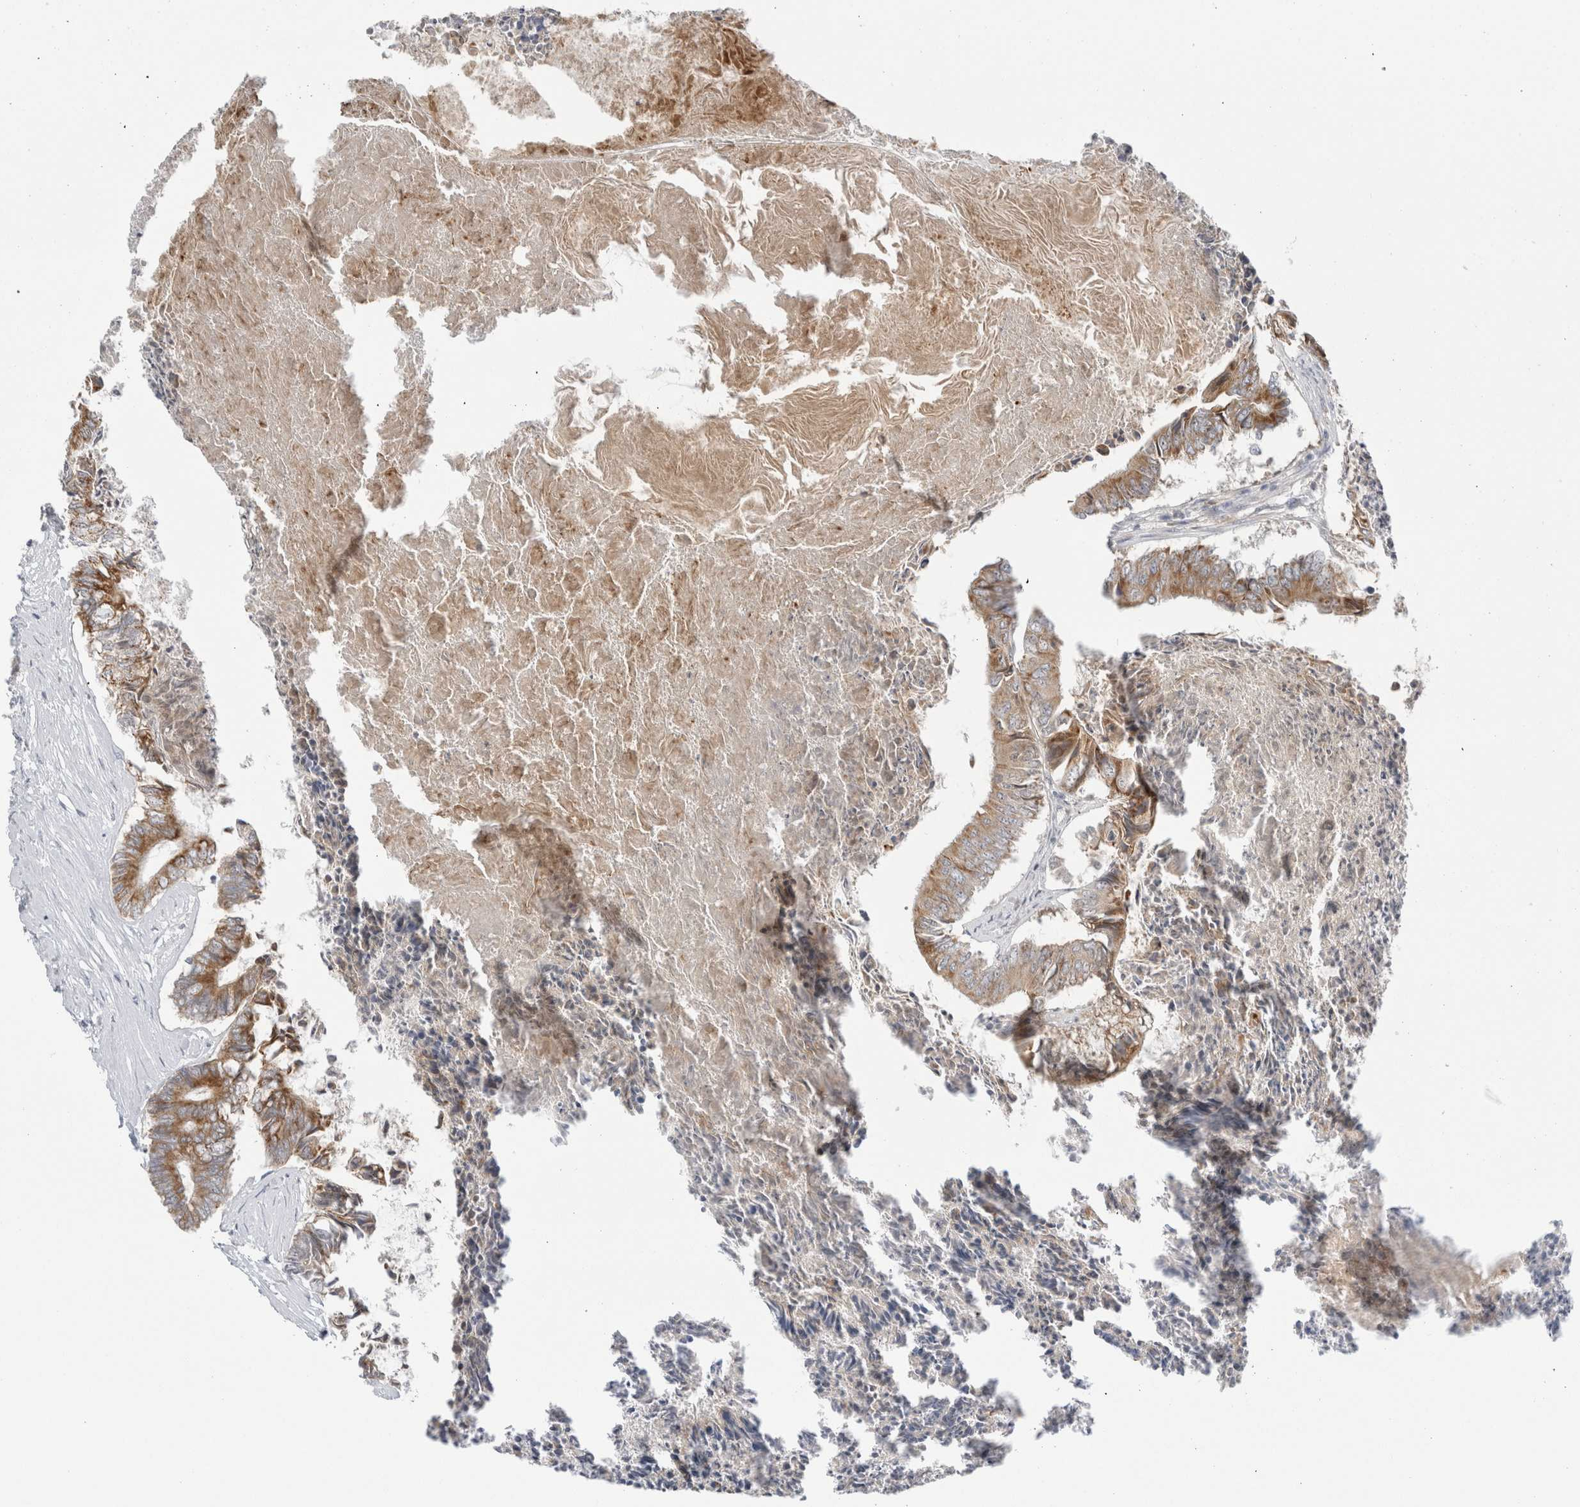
{"staining": {"intensity": "moderate", "quantity": ">75%", "location": "cytoplasmic/membranous"}, "tissue": "colorectal cancer", "cell_type": "Tumor cells", "image_type": "cancer", "snomed": [{"axis": "morphology", "description": "Adenocarcinoma, NOS"}, {"axis": "topography", "description": "Rectum"}], "caption": "Moderate cytoplasmic/membranous expression is seen in about >75% of tumor cells in colorectal adenocarcinoma.", "gene": "FAHD1", "patient": {"sex": "male", "age": 63}}